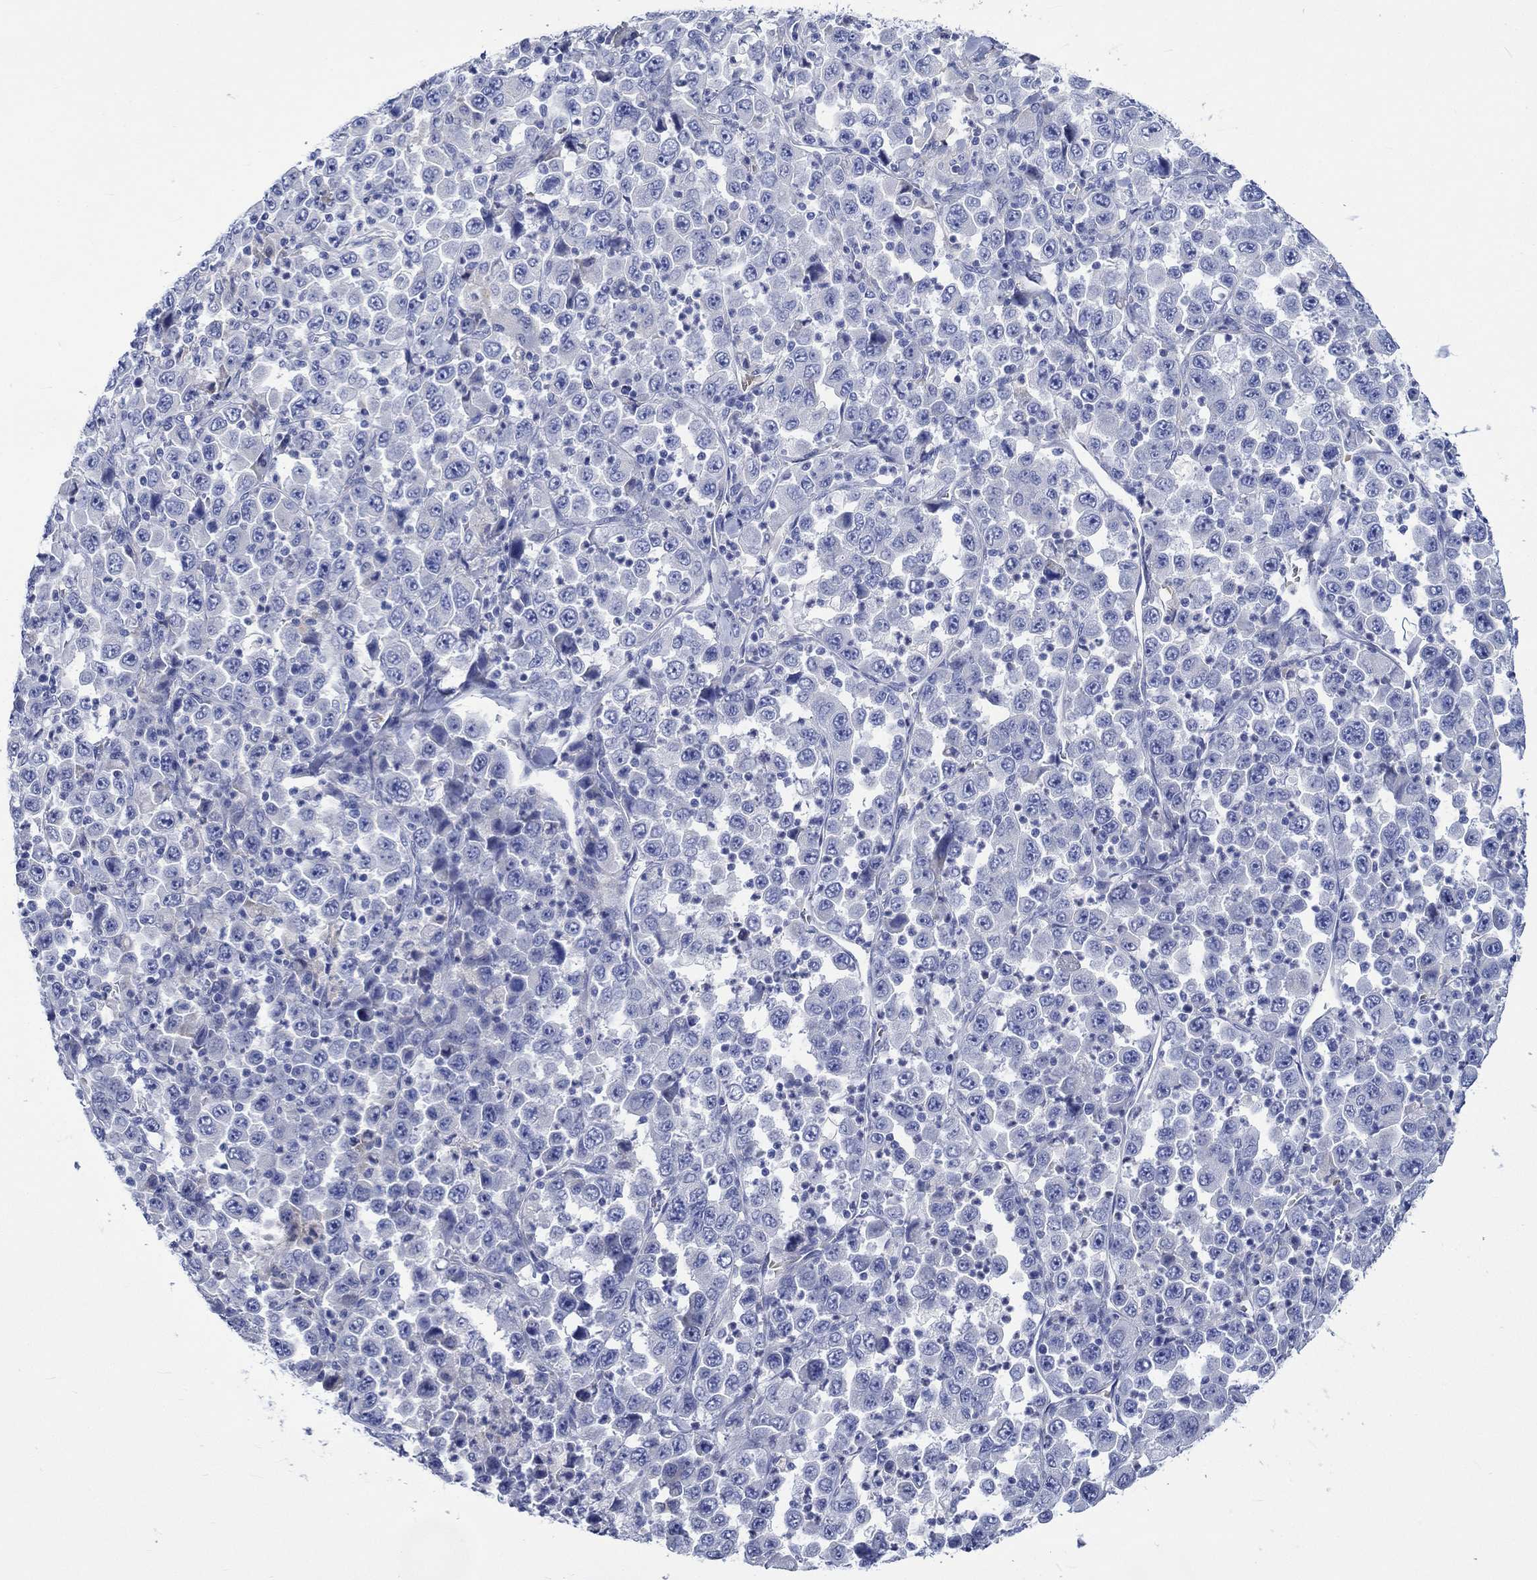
{"staining": {"intensity": "negative", "quantity": "none", "location": "none"}, "tissue": "stomach cancer", "cell_type": "Tumor cells", "image_type": "cancer", "snomed": [{"axis": "morphology", "description": "Normal tissue, NOS"}, {"axis": "morphology", "description": "Adenocarcinoma, NOS"}, {"axis": "topography", "description": "Stomach, upper"}, {"axis": "topography", "description": "Stomach"}], "caption": "Immunohistochemistry of stomach adenocarcinoma demonstrates no staining in tumor cells. The staining is performed using DAB (3,3'-diaminobenzidine) brown chromogen with nuclei counter-stained in using hematoxylin.", "gene": "NRIP3", "patient": {"sex": "male", "age": 59}}